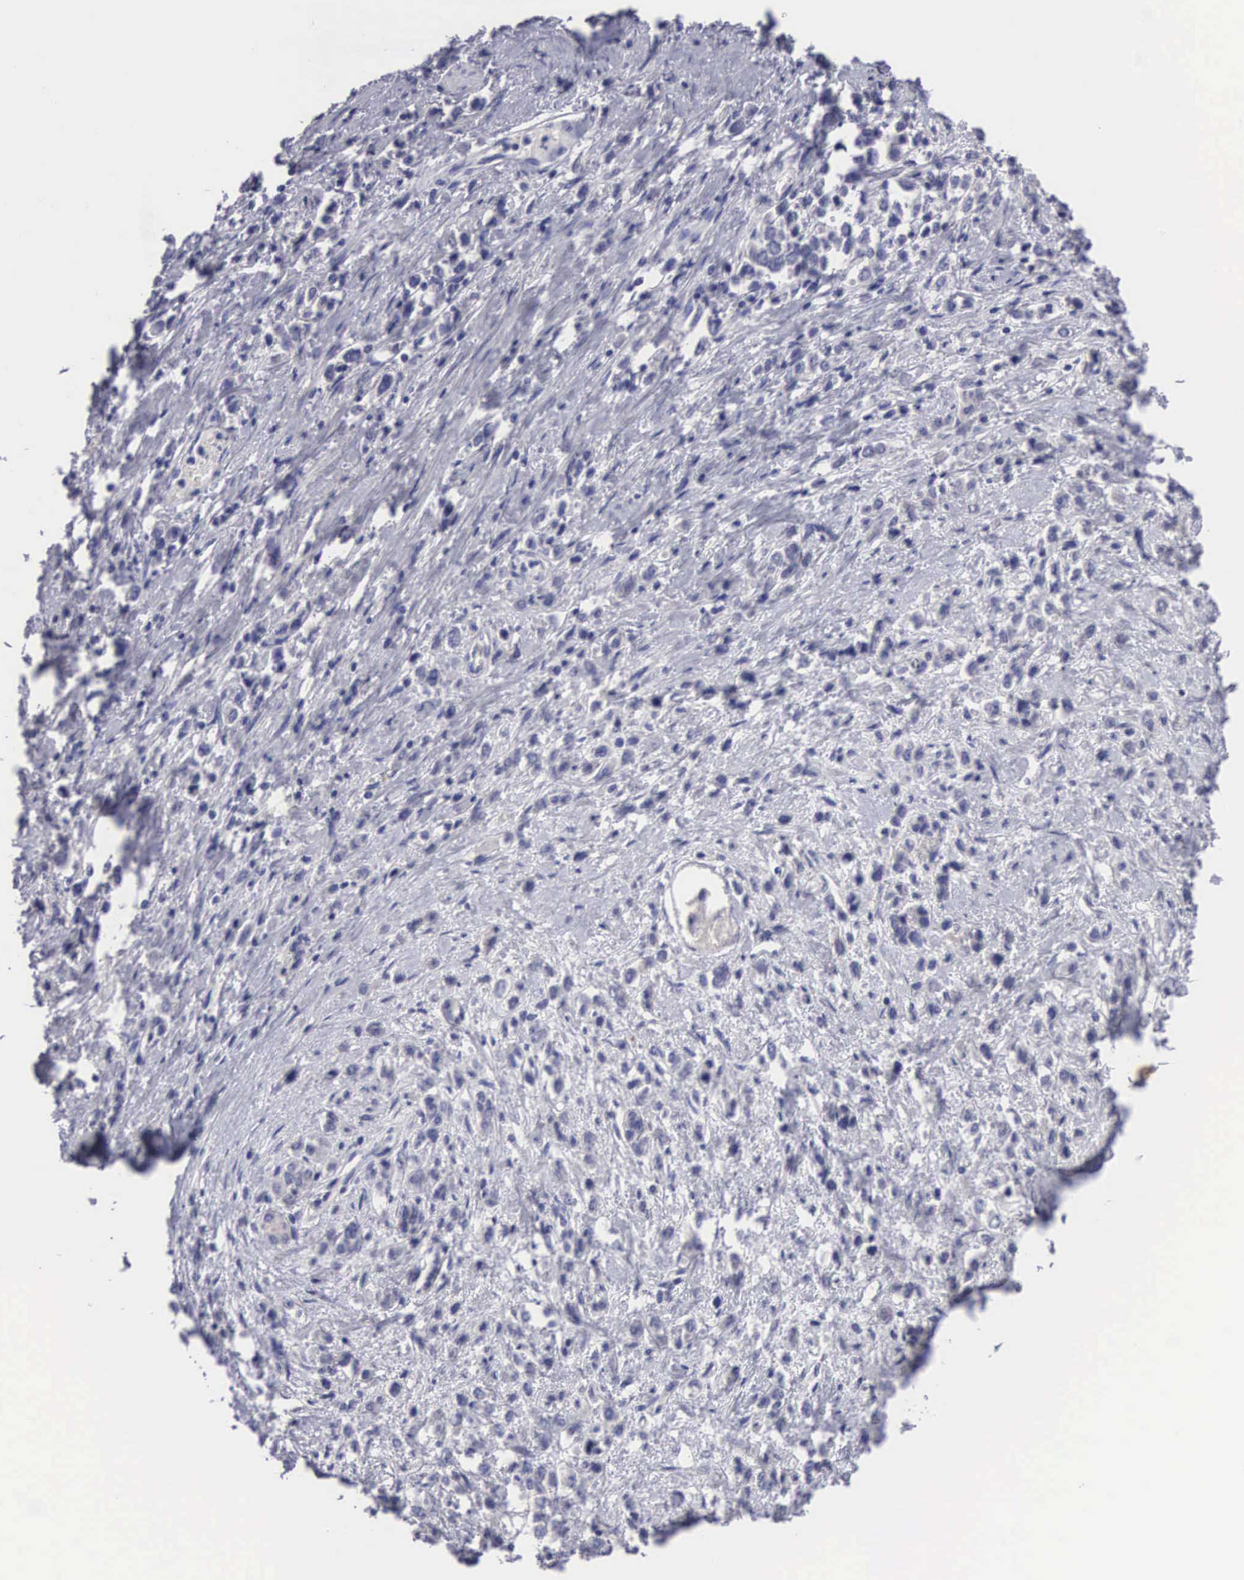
{"staining": {"intensity": "negative", "quantity": "none", "location": "none"}, "tissue": "stomach cancer", "cell_type": "Tumor cells", "image_type": "cancer", "snomed": [{"axis": "morphology", "description": "Adenocarcinoma, NOS"}, {"axis": "topography", "description": "Stomach, upper"}], "caption": "An immunohistochemistry (IHC) image of stomach cancer (adenocarcinoma) is shown. There is no staining in tumor cells of stomach cancer (adenocarcinoma).", "gene": "SLITRK4", "patient": {"sex": "male", "age": 76}}